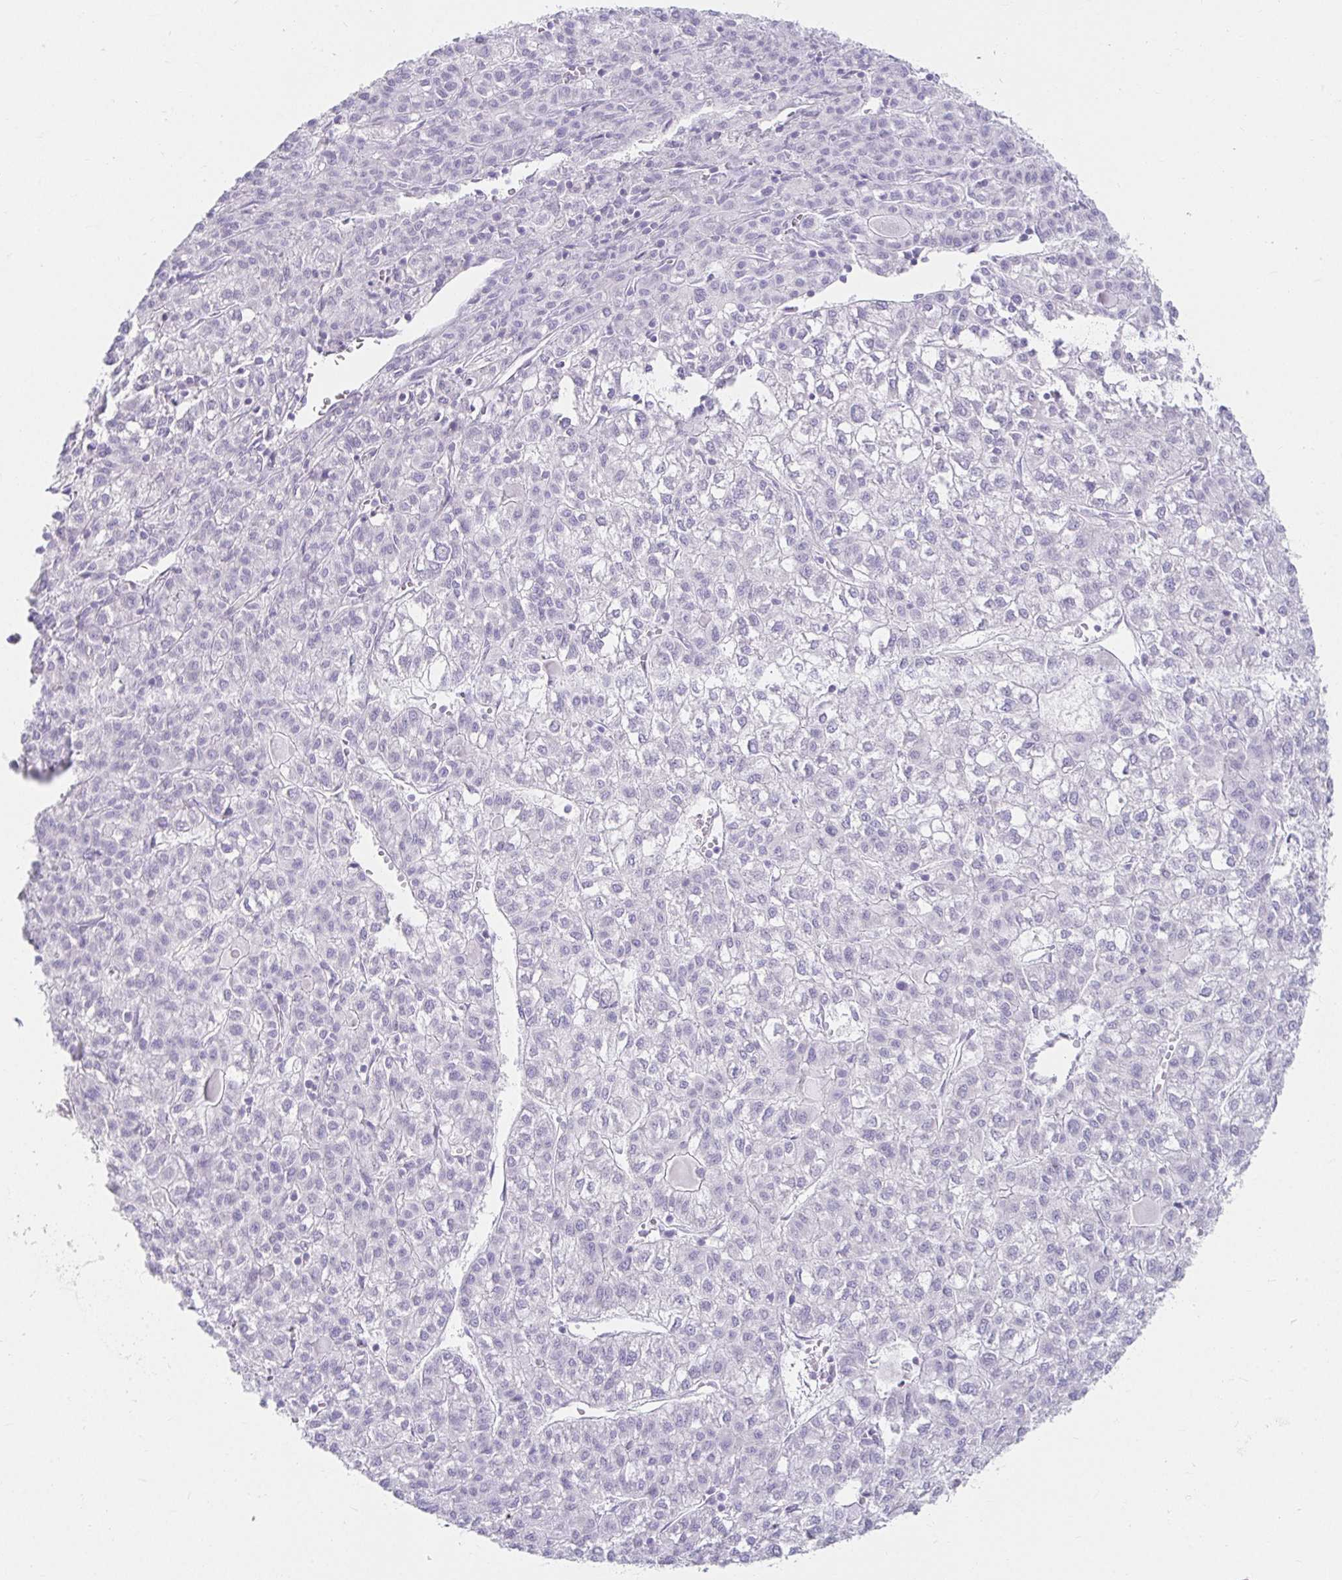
{"staining": {"intensity": "negative", "quantity": "none", "location": "none"}, "tissue": "liver cancer", "cell_type": "Tumor cells", "image_type": "cancer", "snomed": [{"axis": "morphology", "description": "Carcinoma, Hepatocellular, NOS"}, {"axis": "topography", "description": "Liver"}], "caption": "The IHC histopathology image has no significant positivity in tumor cells of liver hepatocellular carcinoma tissue.", "gene": "VGLL1", "patient": {"sex": "female", "age": 43}}